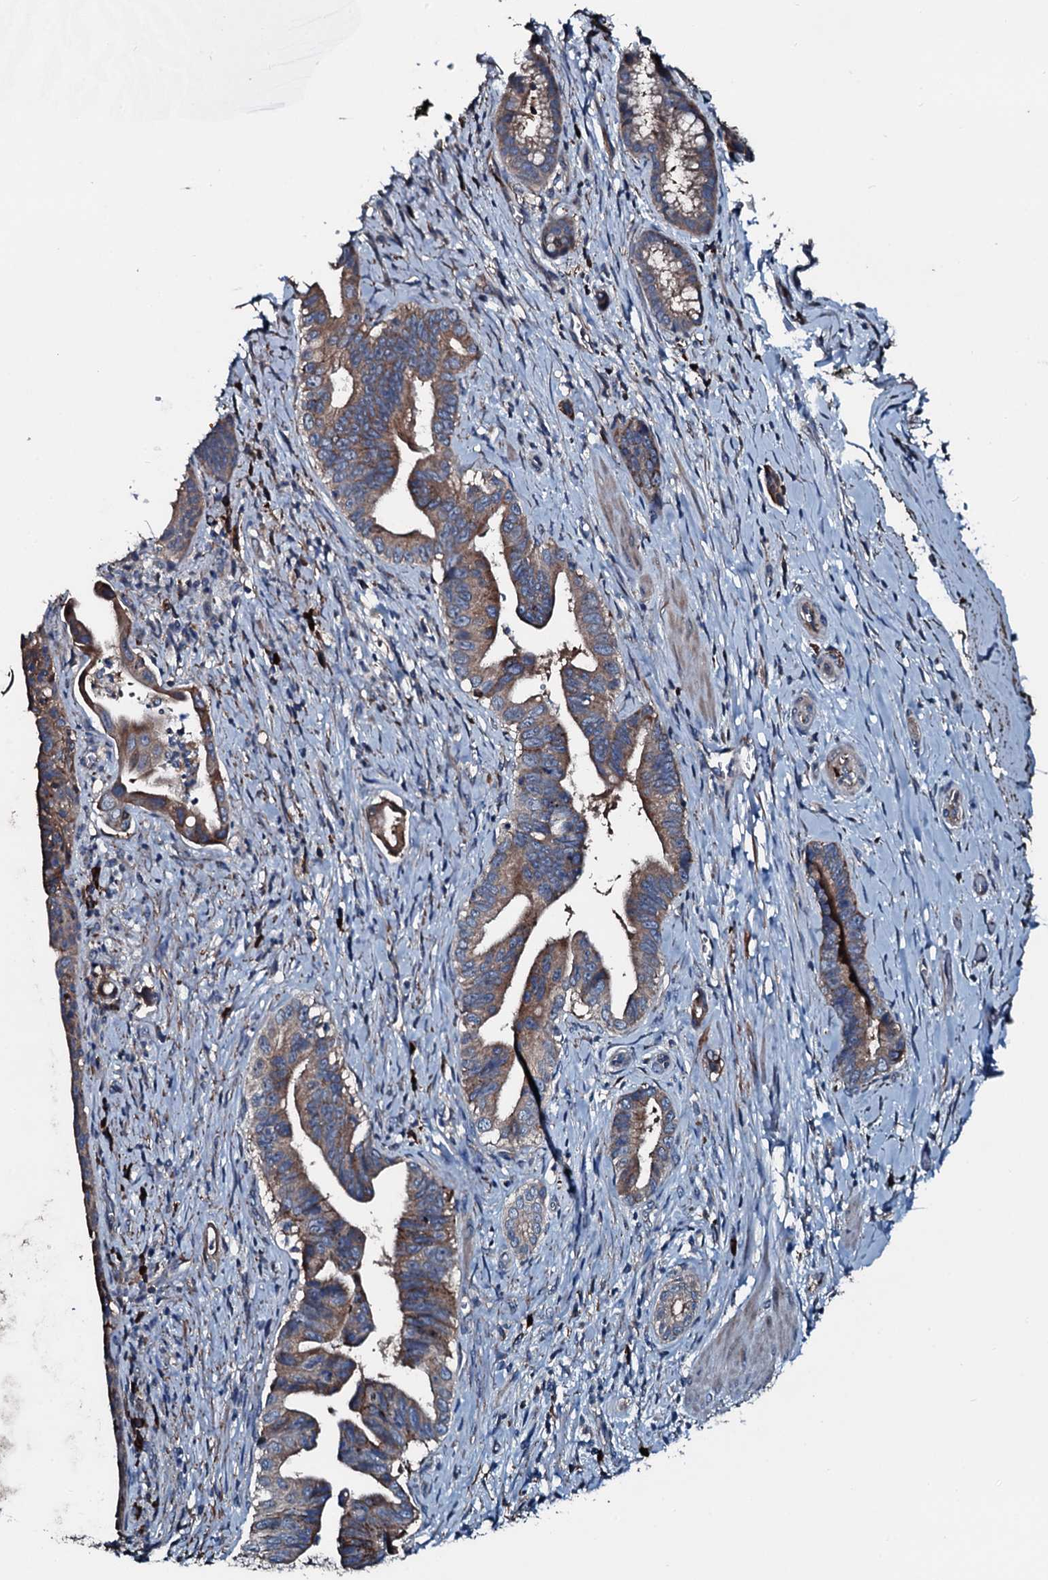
{"staining": {"intensity": "moderate", "quantity": ">75%", "location": "cytoplasmic/membranous"}, "tissue": "pancreatic cancer", "cell_type": "Tumor cells", "image_type": "cancer", "snomed": [{"axis": "morphology", "description": "Adenocarcinoma, NOS"}, {"axis": "topography", "description": "Pancreas"}], "caption": "Immunohistochemical staining of human pancreatic adenocarcinoma exhibits moderate cytoplasmic/membranous protein staining in approximately >75% of tumor cells. The protein of interest is stained brown, and the nuclei are stained in blue (DAB IHC with brightfield microscopy, high magnification).", "gene": "AARS1", "patient": {"sex": "female", "age": 55}}